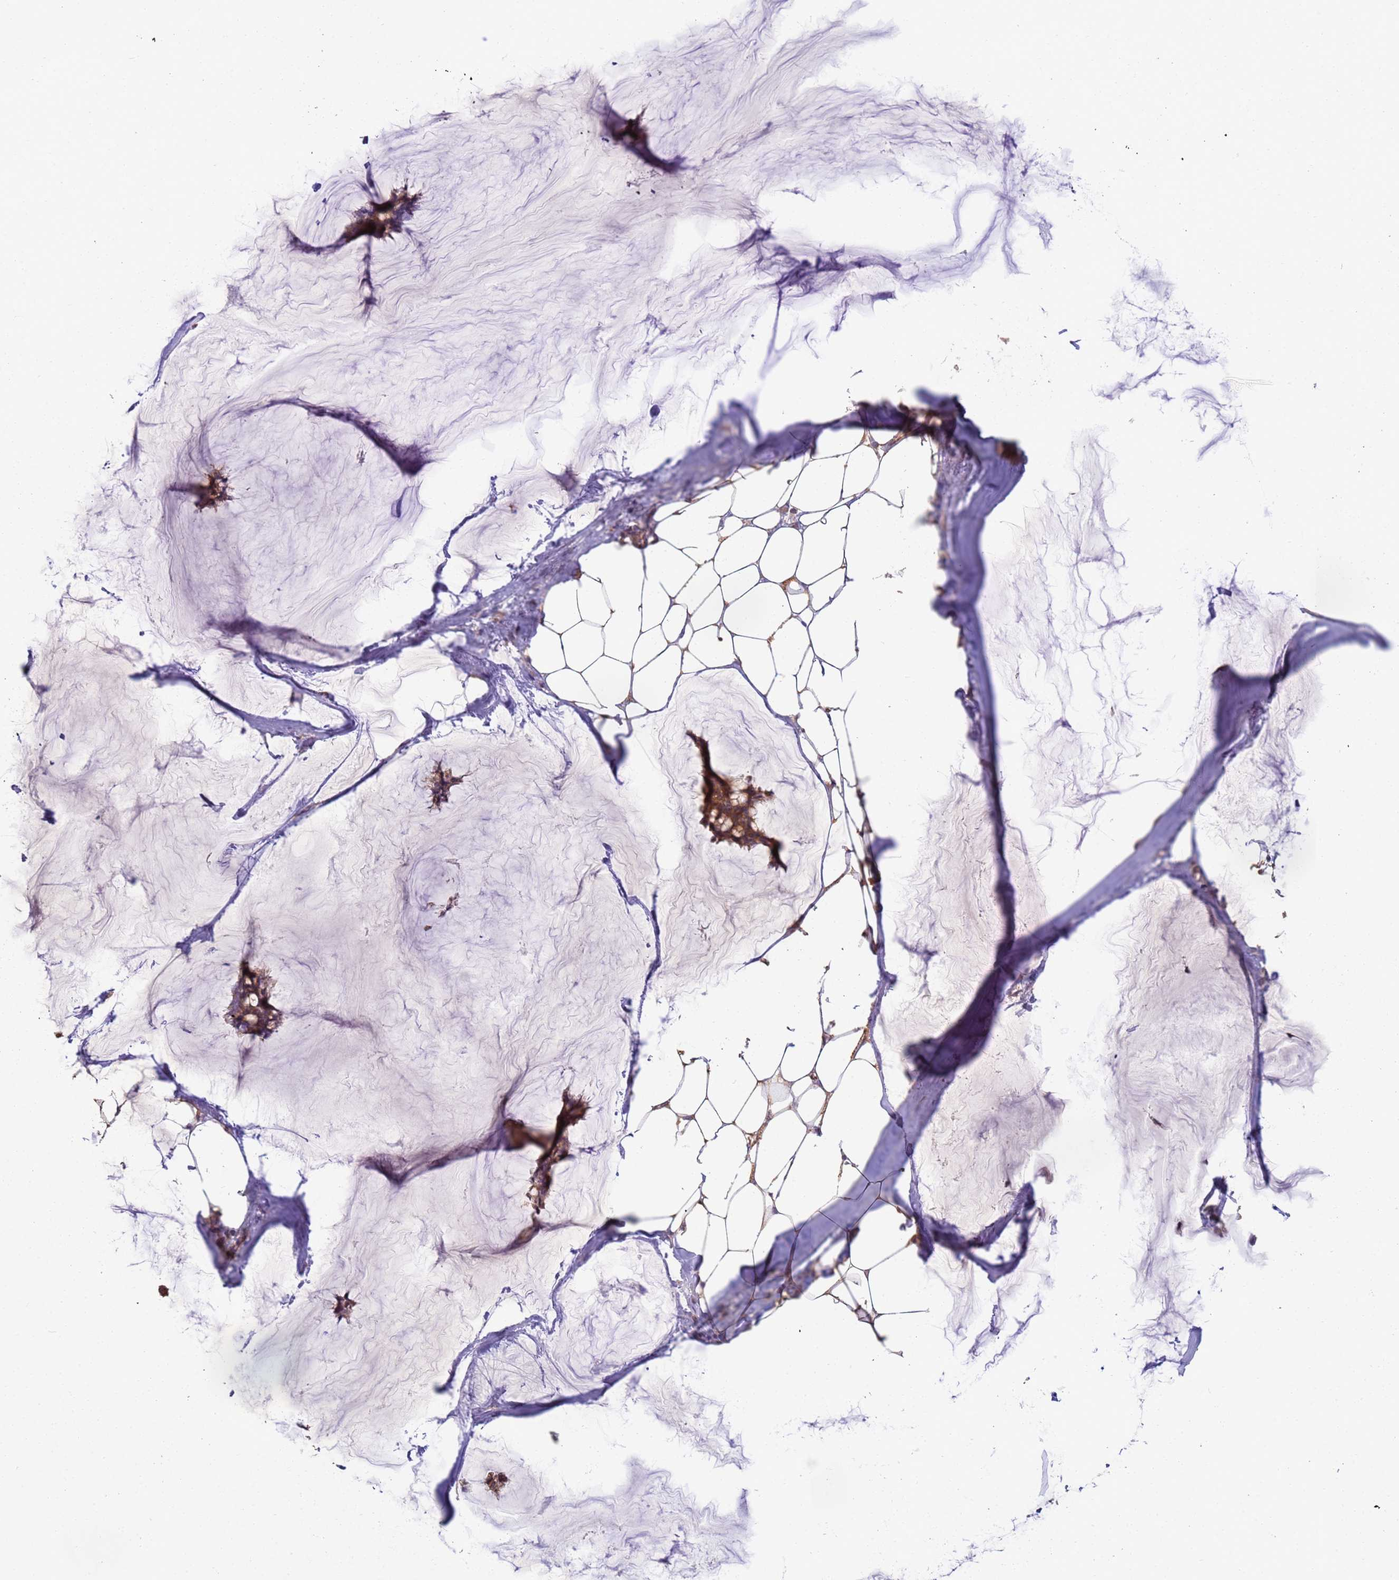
{"staining": {"intensity": "moderate", "quantity": ">75%", "location": "cytoplasmic/membranous"}, "tissue": "breast cancer", "cell_type": "Tumor cells", "image_type": "cancer", "snomed": [{"axis": "morphology", "description": "Duct carcinoma"}, {"axis": "topography", "description": "Breast"}], "caption": "Breast intraductal carcinoma stained with immunohistochemistry reveals moderate cytoplasmic/membranous expression in about >75% of tumor cells.", "gene": "RAPGEF3", "patient": {"sex": "female", "age": 93}}